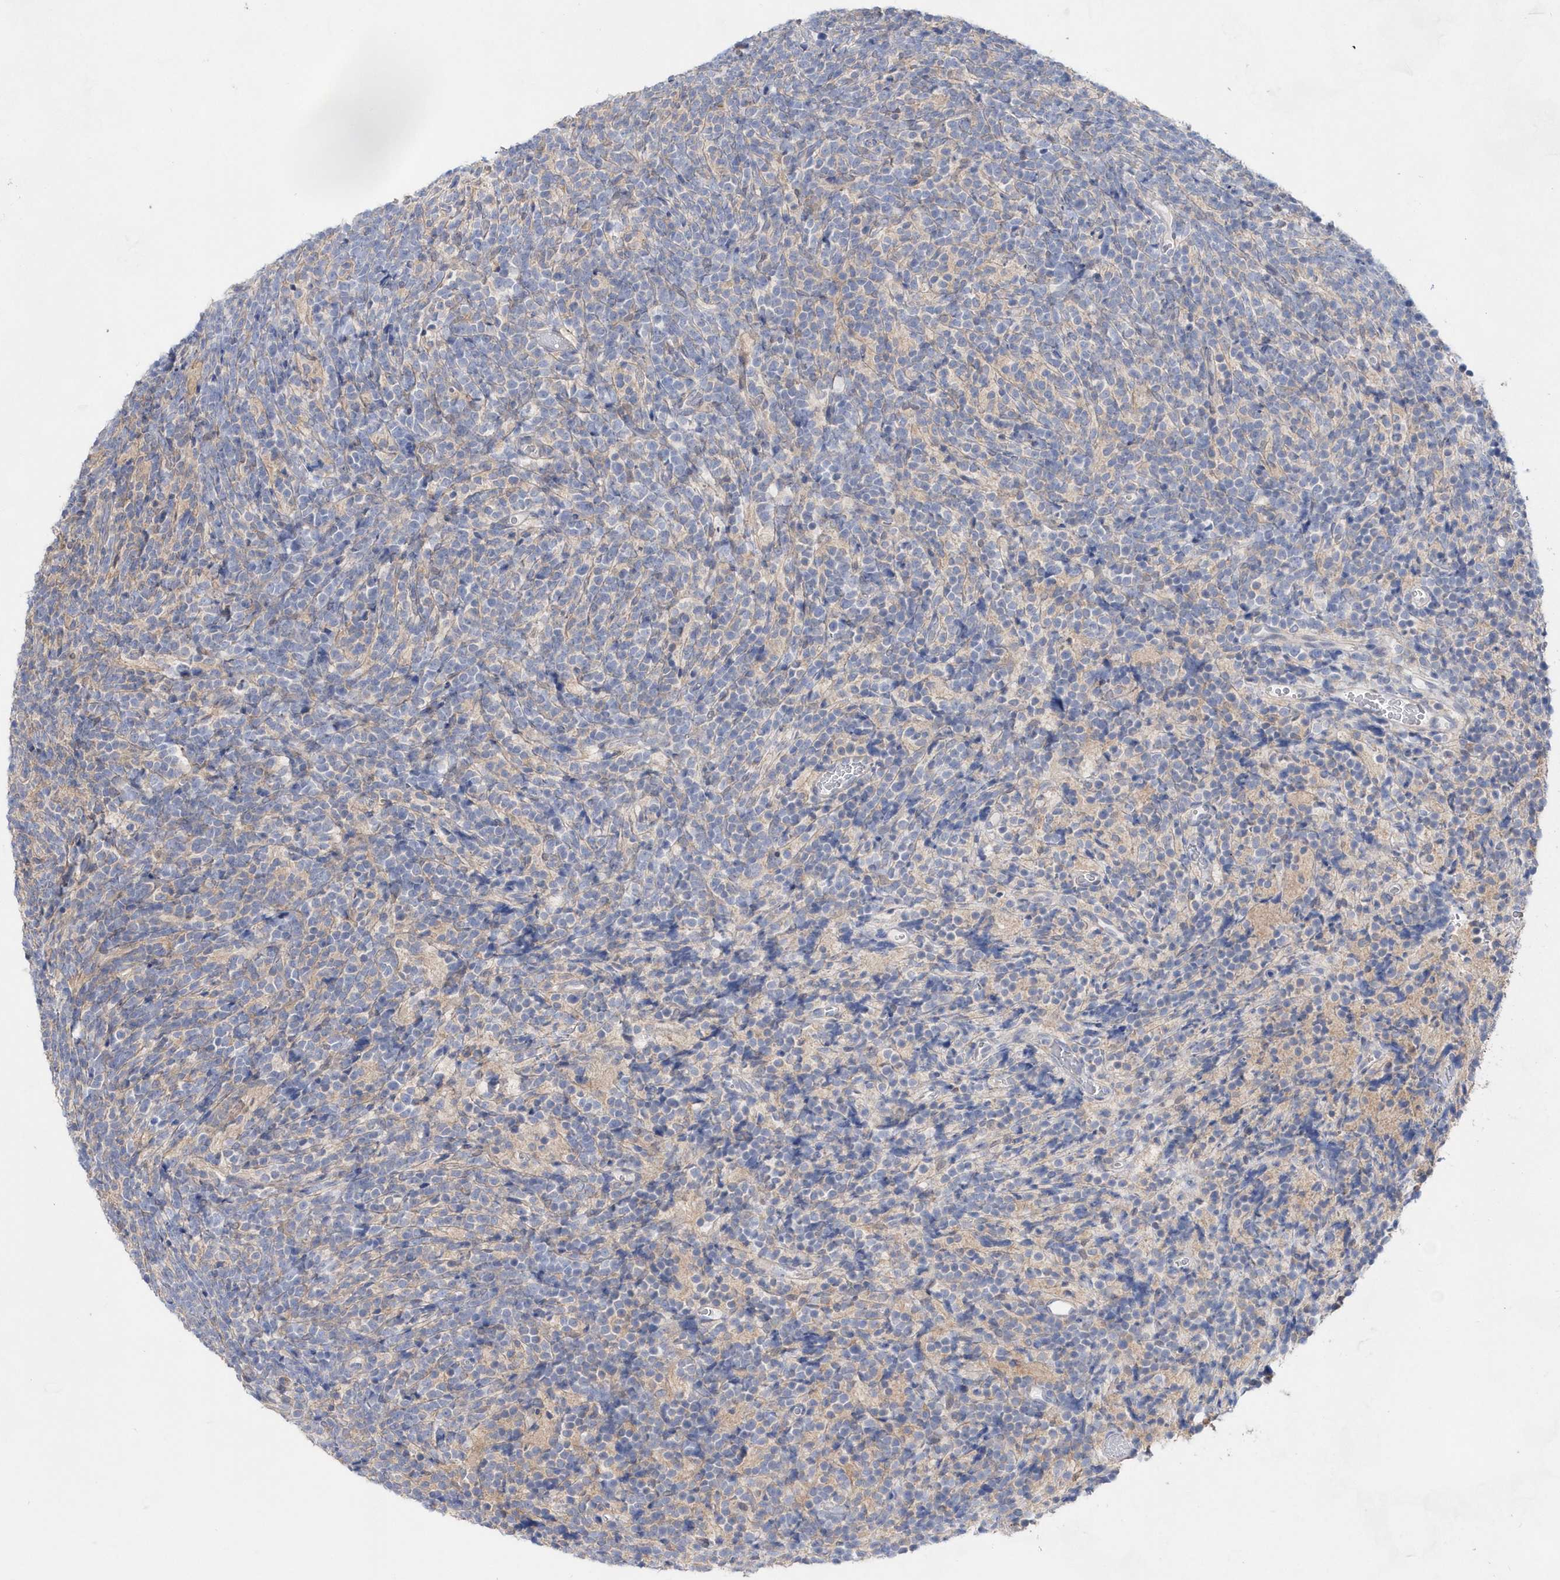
{"staining": {"intensity": "negative", "quantity": "none", "location": "none"}, "tissue": "glioma", "cell_type": "Tumor cells", "image_type": "cancer", "snomed": [{"axis": "morphology", "description": "Glioma, malignant, Low grade"}, {"axis": "topography", "description": "Brain"}], "caption": "DAB (3,3'-diaminobenzidine) immunohistochemical staining of glioma shows no significant positivity in tumor cells.", "gene": "BDH2", "patient": {"sex": "female", "age": 1}}